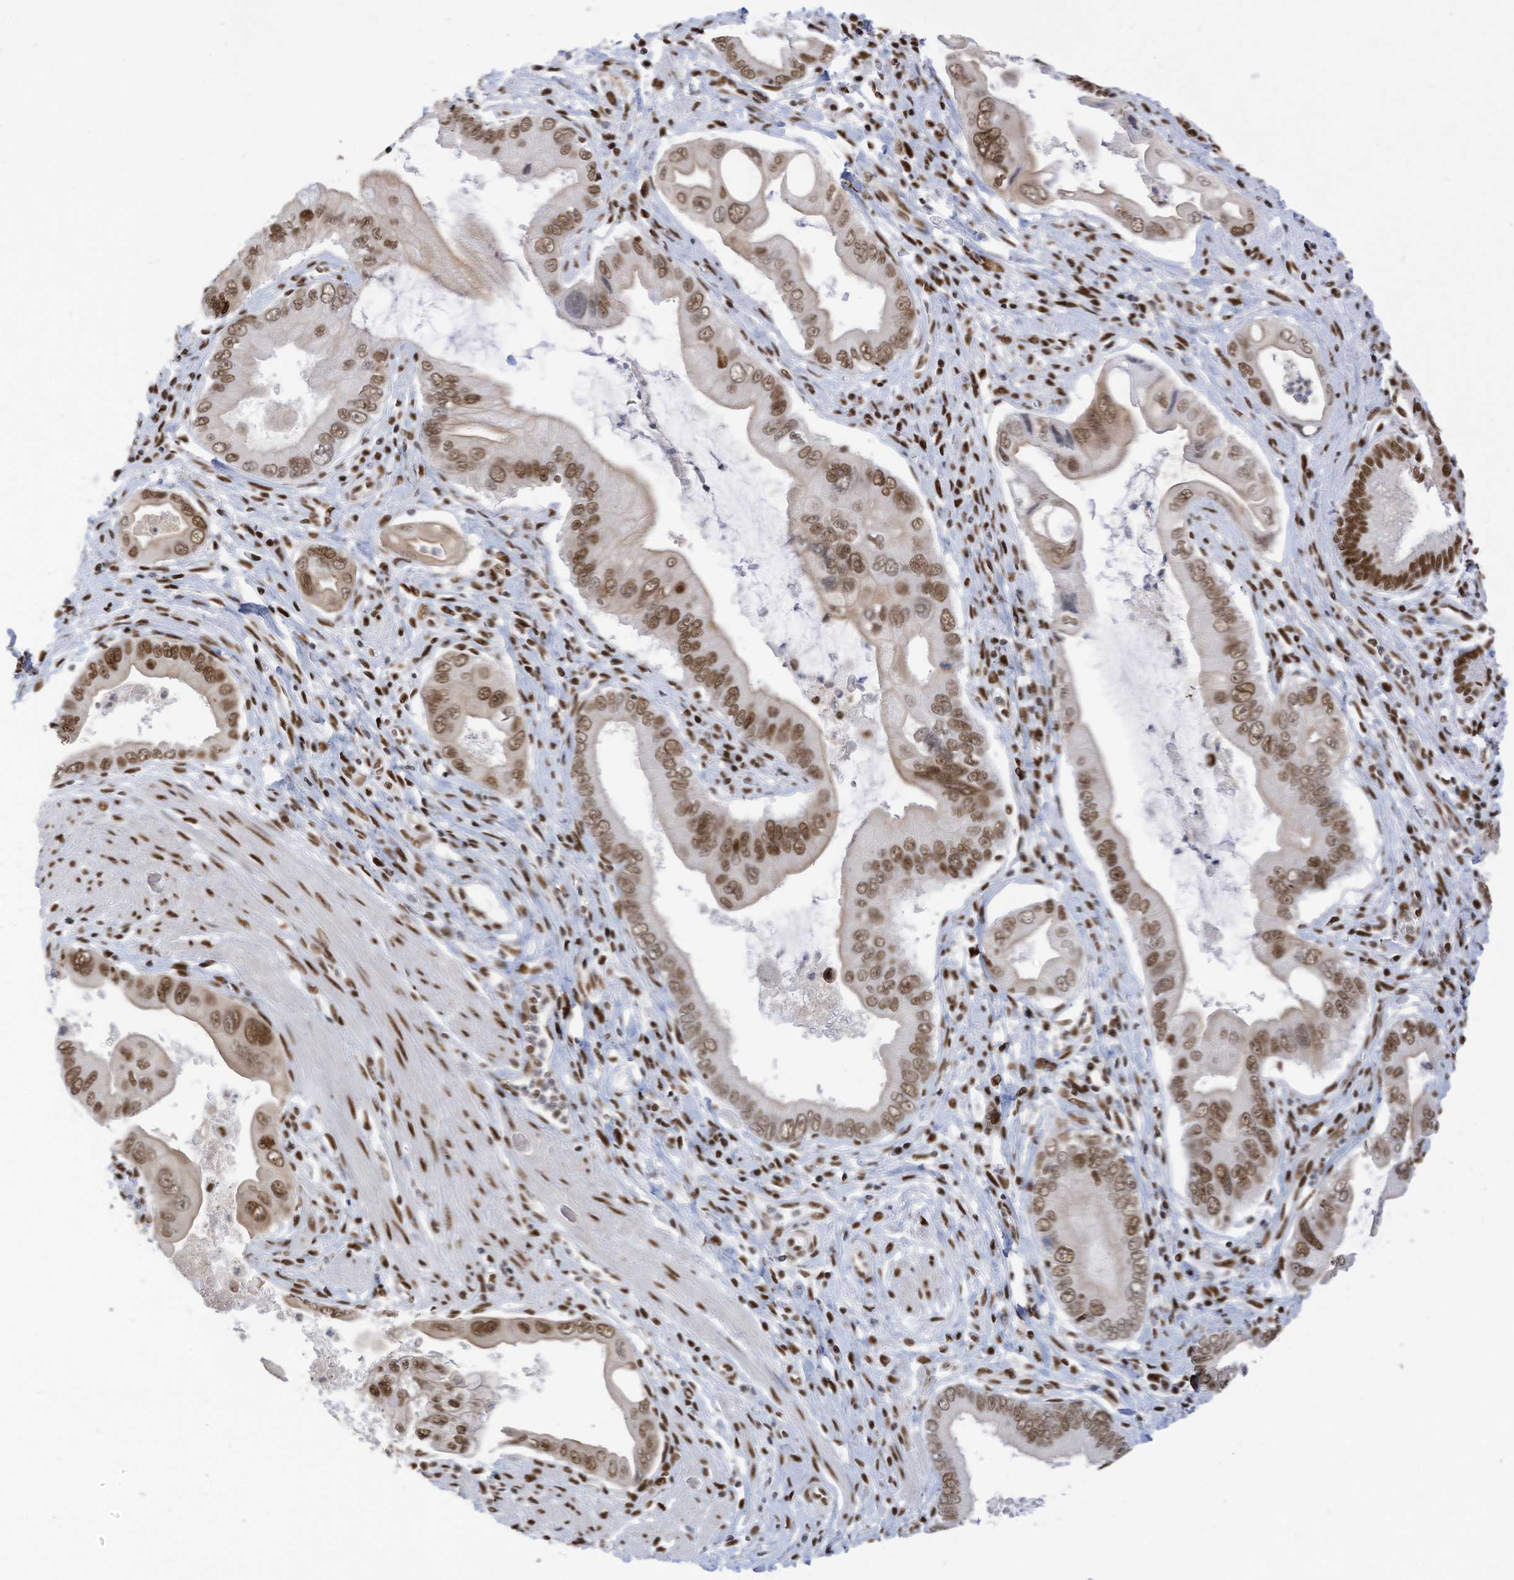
{"staining": {"intensity": "strong", "quantity": ">75%", "location": "nuclear"}, "tissue": "pancreatic cancer", "cell_type": "Tumor cells", "image_type": "cancer", "snomed": [{"axis": "morphology", "description": "Adenocarcinoma, NOS"}, {"axis": "topography", "description": "Pancreas"}], "caption": "Pancreatic cancer (adenocarcinoma) tissue demonstrates strong nuclear expression in about >75% of tumor cells, visualized by immunohistochemistry.", "gene": "KHSRP", "patient": {"sex": "male", "age": 78}}